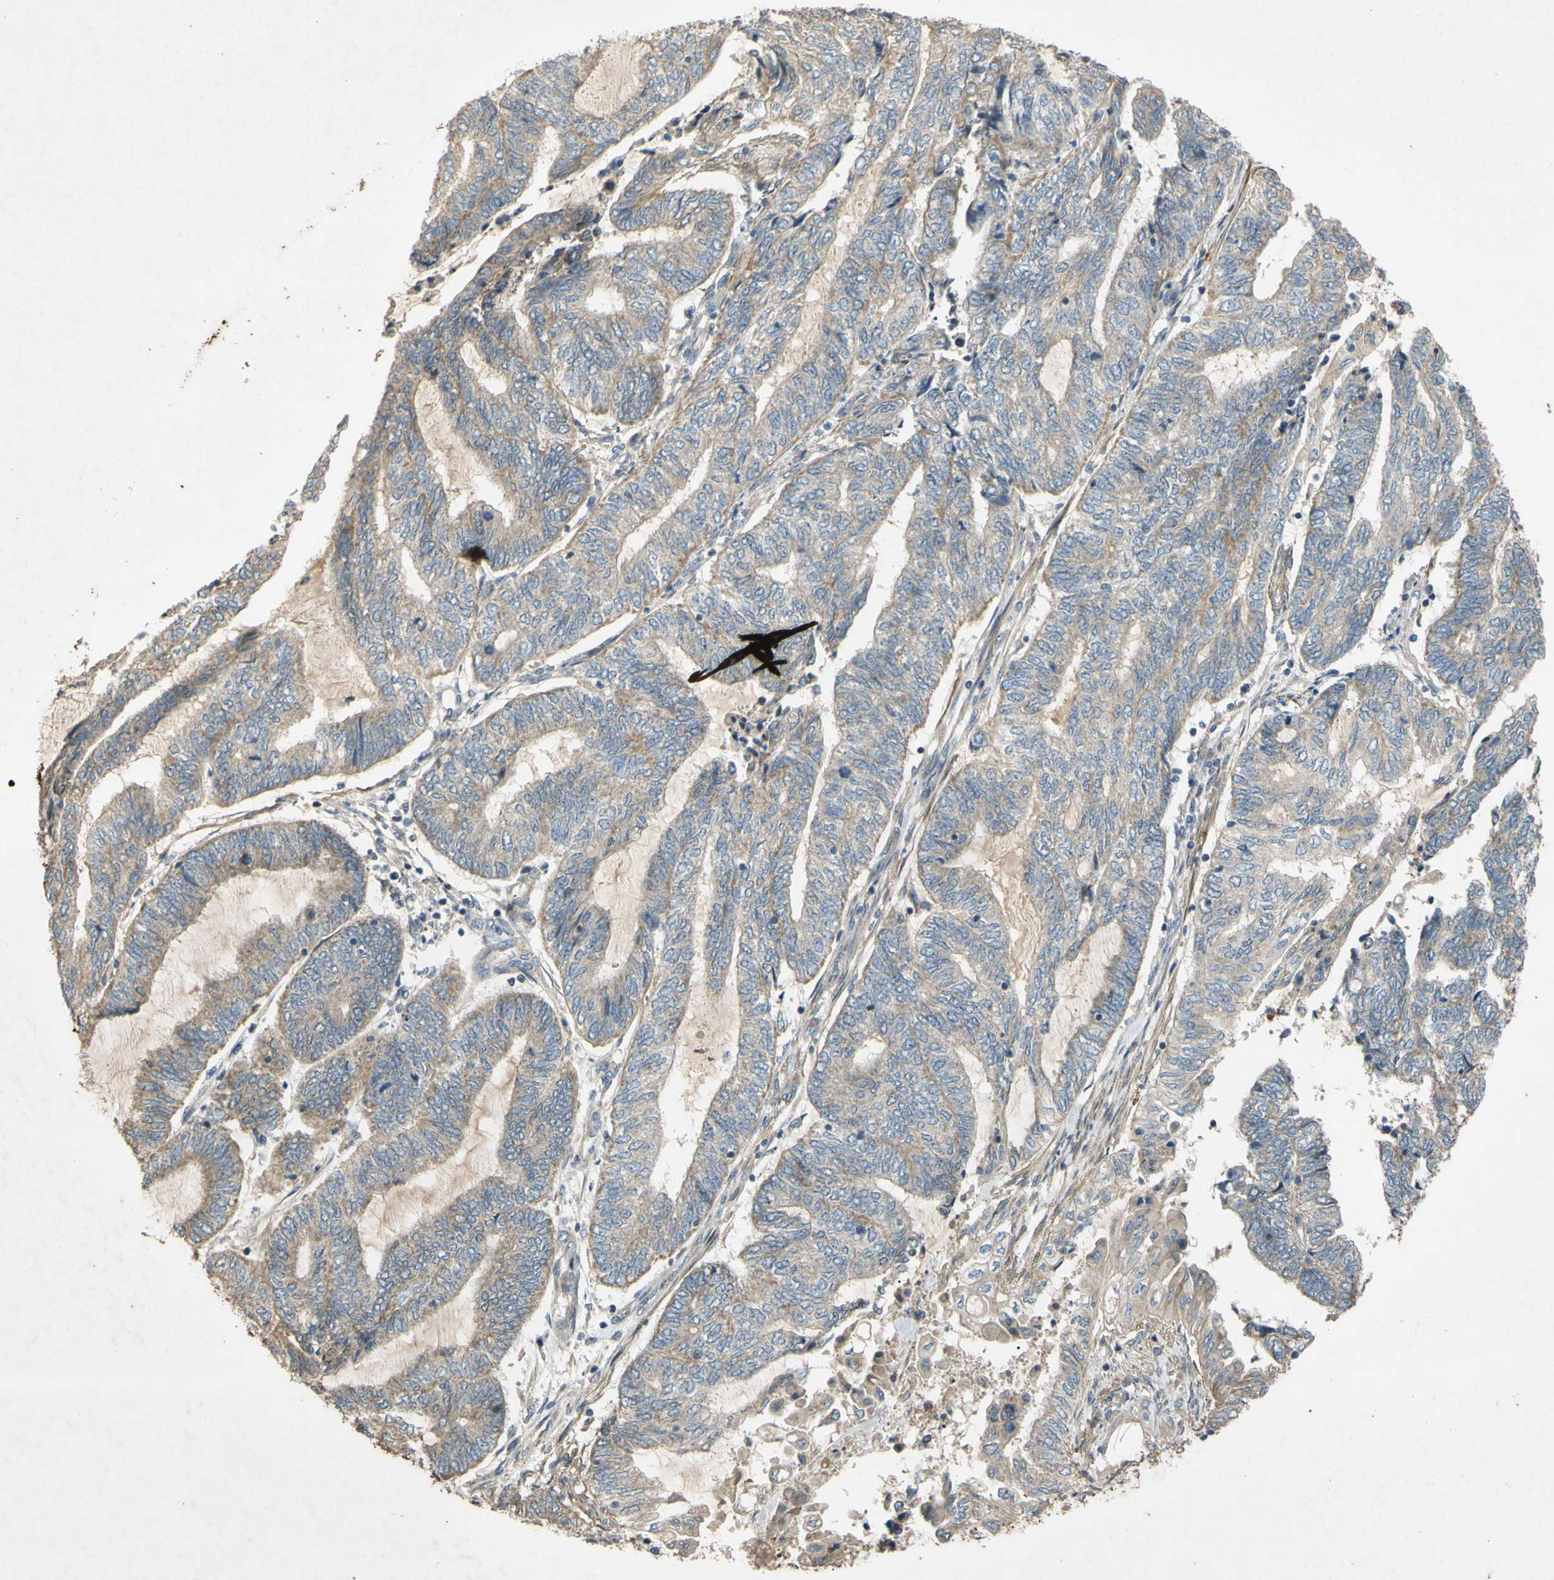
{"staining": {"intensity": "moderate", "quantity": ">75%", "location": "cytoplasmic/membranous"}, "tissue": "endometrial cancer", "cell_type": "Tumor cells", "image_type": "cancer", "snomed": [{"axis": "morphology", "description": "Adenocarcinoma, NOS"}, {"axis": "topography", "description": "Uterus"}, {"axis": "topography", "description": "Endometrium"}], "caption": "This histopathology image reveals endometrial cancer (adenocarcinoma) stained with immunohistochemistry to label a protein in brown. The cytoplasmic/membranous of tumor cells show moderate positivity for the protein. Nuclei are counter-stained blue.", "gene": "PARD6A", "patient": {"sex": "female", "age": 70}}